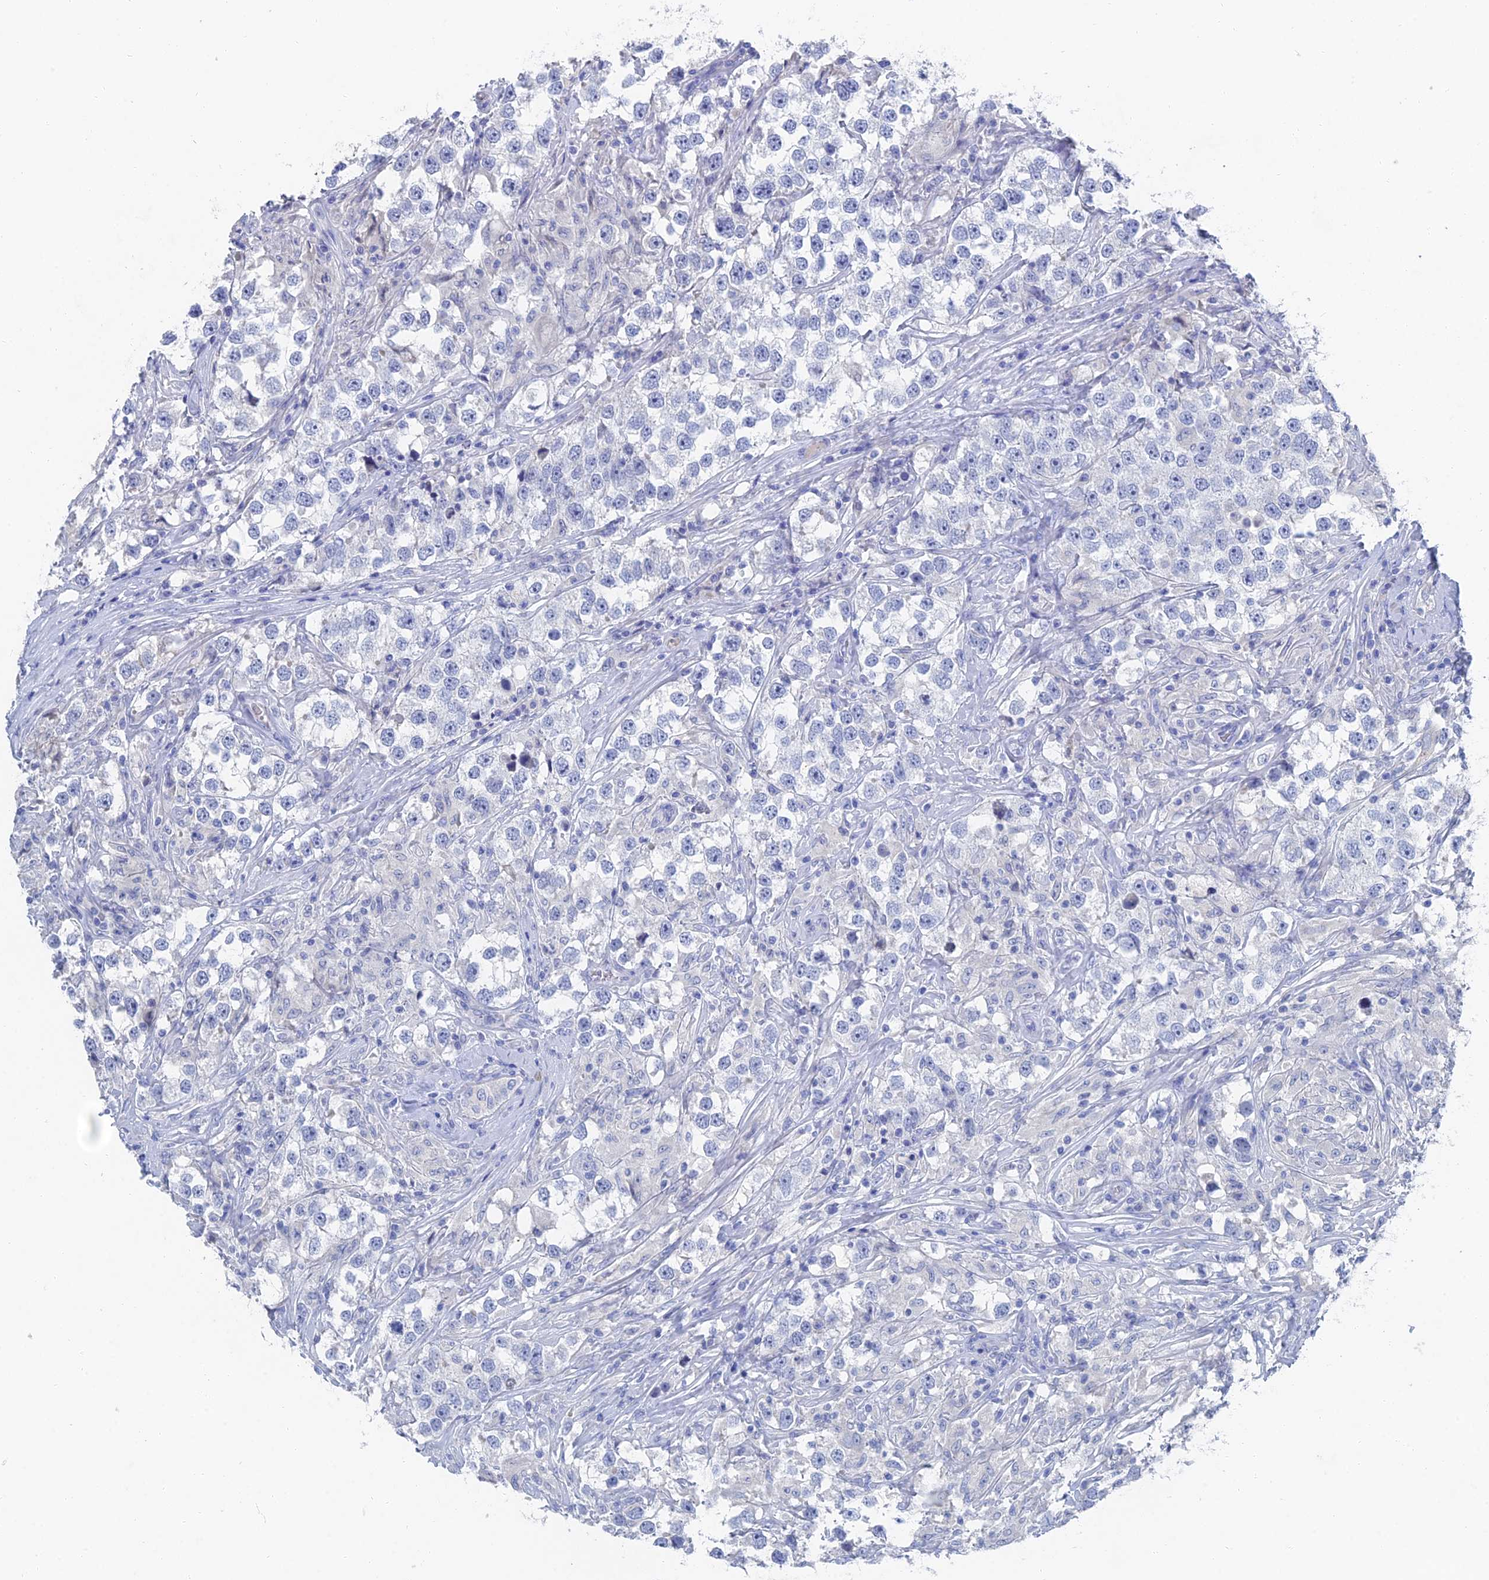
{"staining": {"intensity": "negative", "quantity": "none", "location": "none"}, "tissue": "testis cancer", "cell_type": "Tumor cells", "image_type": "cancer", "snomed": [{"axis": "morphology", "description": "Seminoma, NOS"}, {"axis": "topography", "description": "Testis"}], "caption": "Immunohistochemistry (IHC) photomicrograph of human seminoma (testis) stained for a protein (brown), which demonstrates no expression in tumor cells. (DAB (3,3'-diaminobenzidine) immunohistochemistry visualized using brightfield microscopy, high magnification).", "gene": "GFAP", "patient": {"sex": "male", "age": 46}}